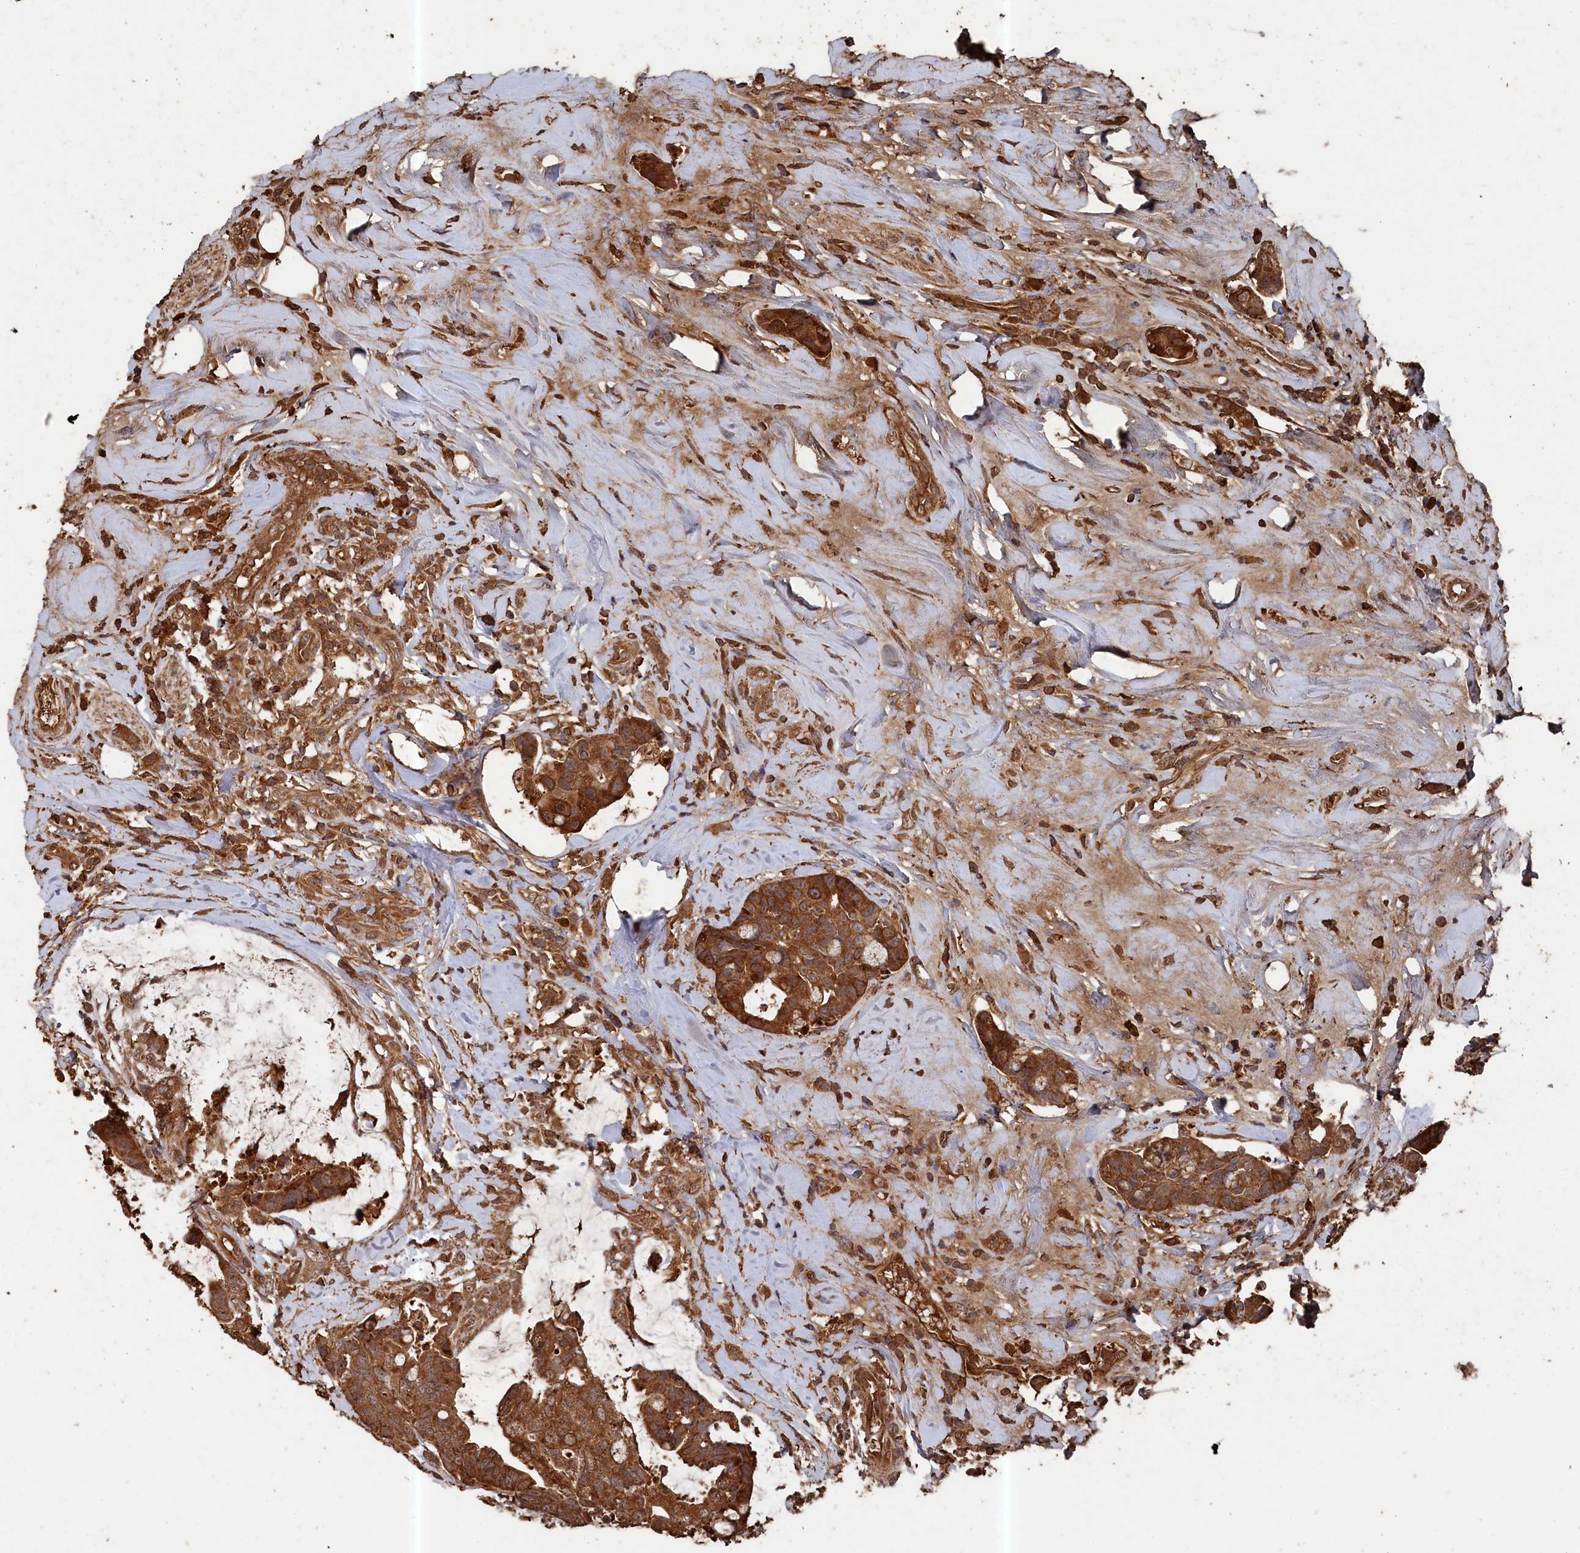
{"staining": {"intensity": "strong", "quantity": ">75%", "location": "cytoplasmic/membranous"}, "tissue": "colorectal cancer", "cell_type": "Tumor cells", "image_type": "cancer", "snomed": [{"axis": "morphology", "description": "Adenocarcinoma, NOS"}, {"axis": "topography", "description": "Colon"}], "caption": "Strong cytoplasmic/membranous expression is seen in approximately >75% of tumor cells in adenocarcinoma (colorectal).", "gene": "SNX33", "patient": {"sex": "female", "age": 82}}